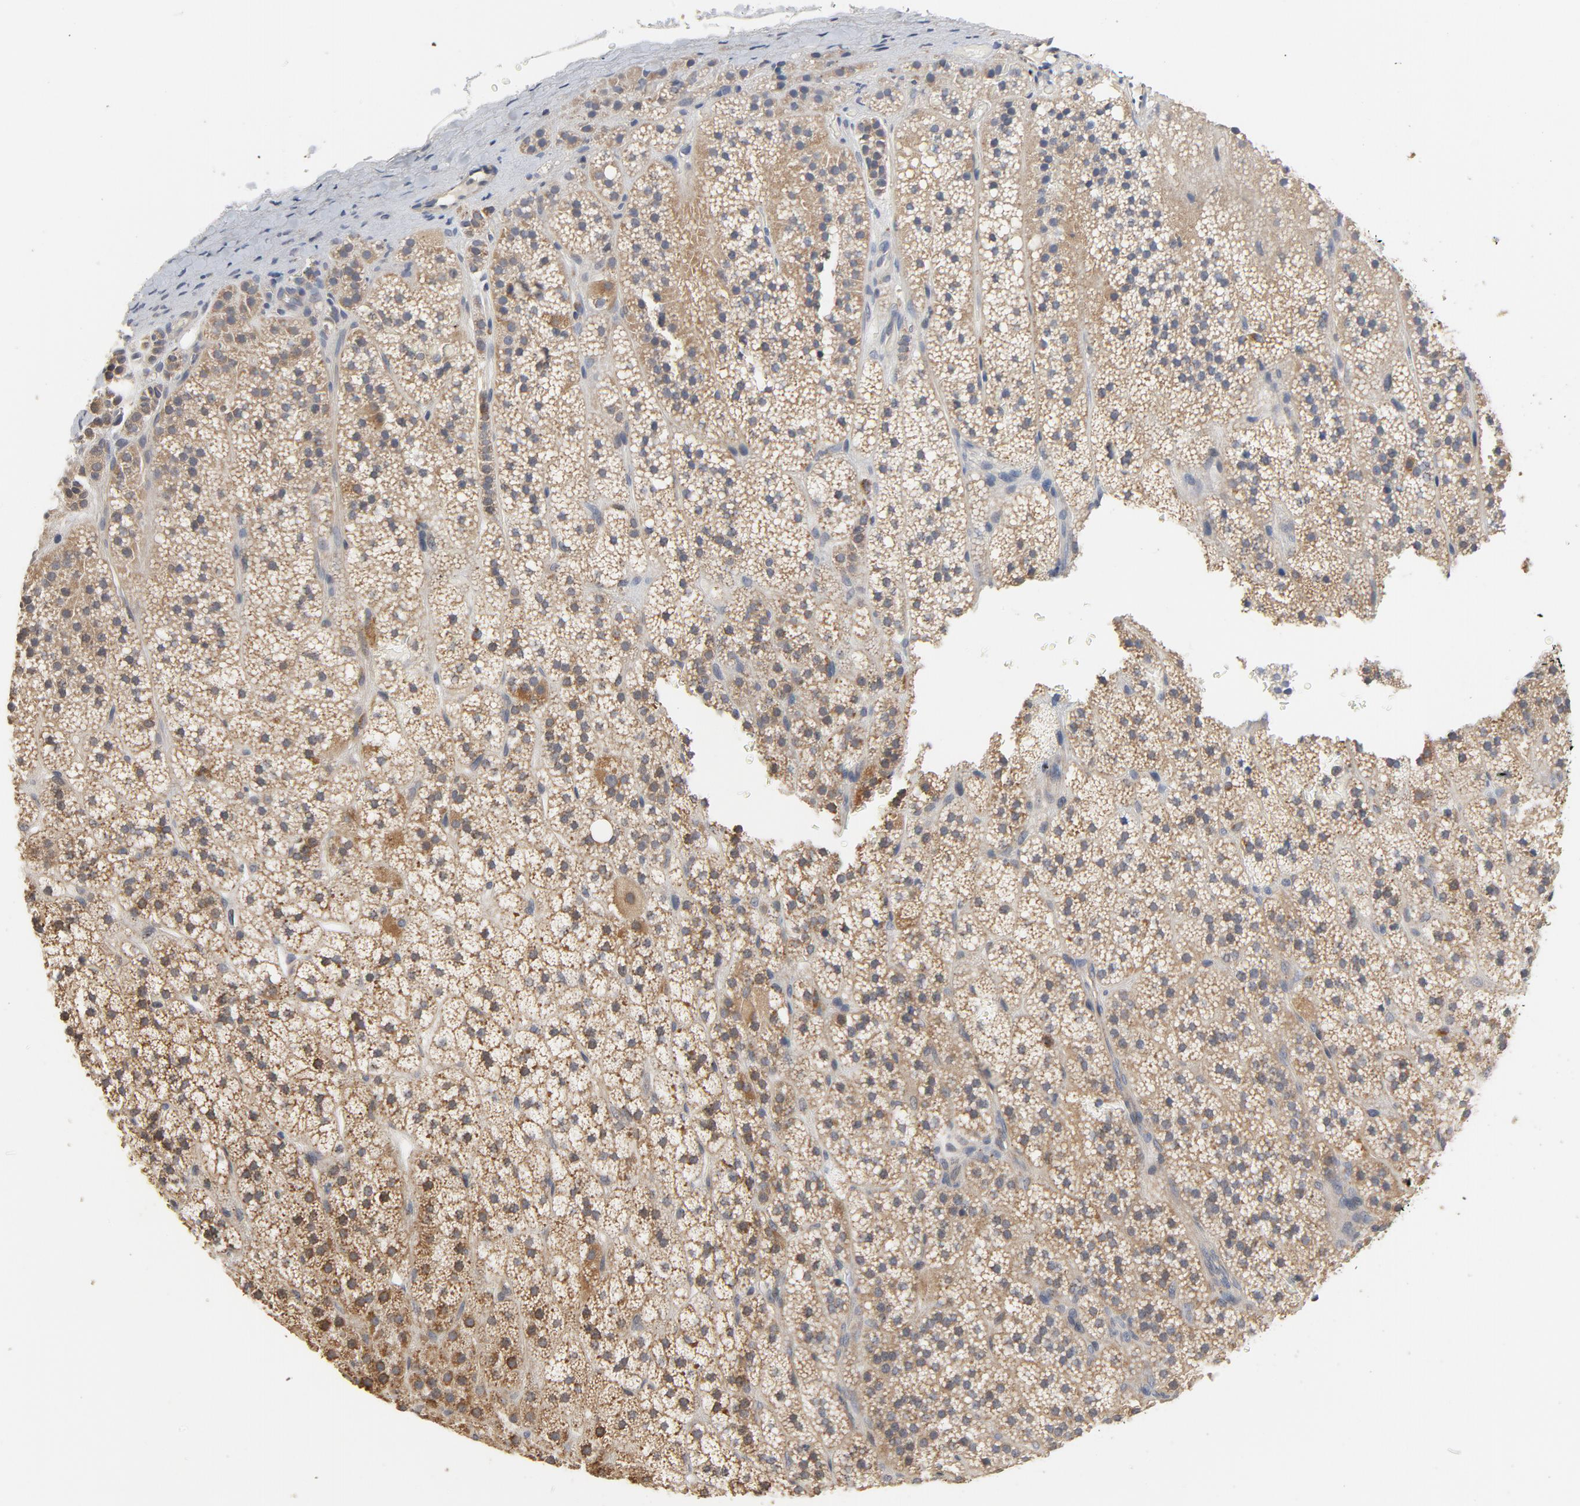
{"staining": {"intensity": "strong", "quantity": ">75%", "location": "cytoplasmic/membranous"}, "tissue": "adrenal gland", "cell_type": "Glandular cells", "image_type": "normal", "snomed": [{"axis": "morphology", "description": "Normal tissue, NOS"}, {"axis": "topography", "description": "Adrenal gland"}], "caption": "Strong cytoplasmic/membranous protein expression is seen in about >75% of glandular cells in adrenal gland.", "gene": "C14orf119", "patient": {"sex": "male", "age": 35}}